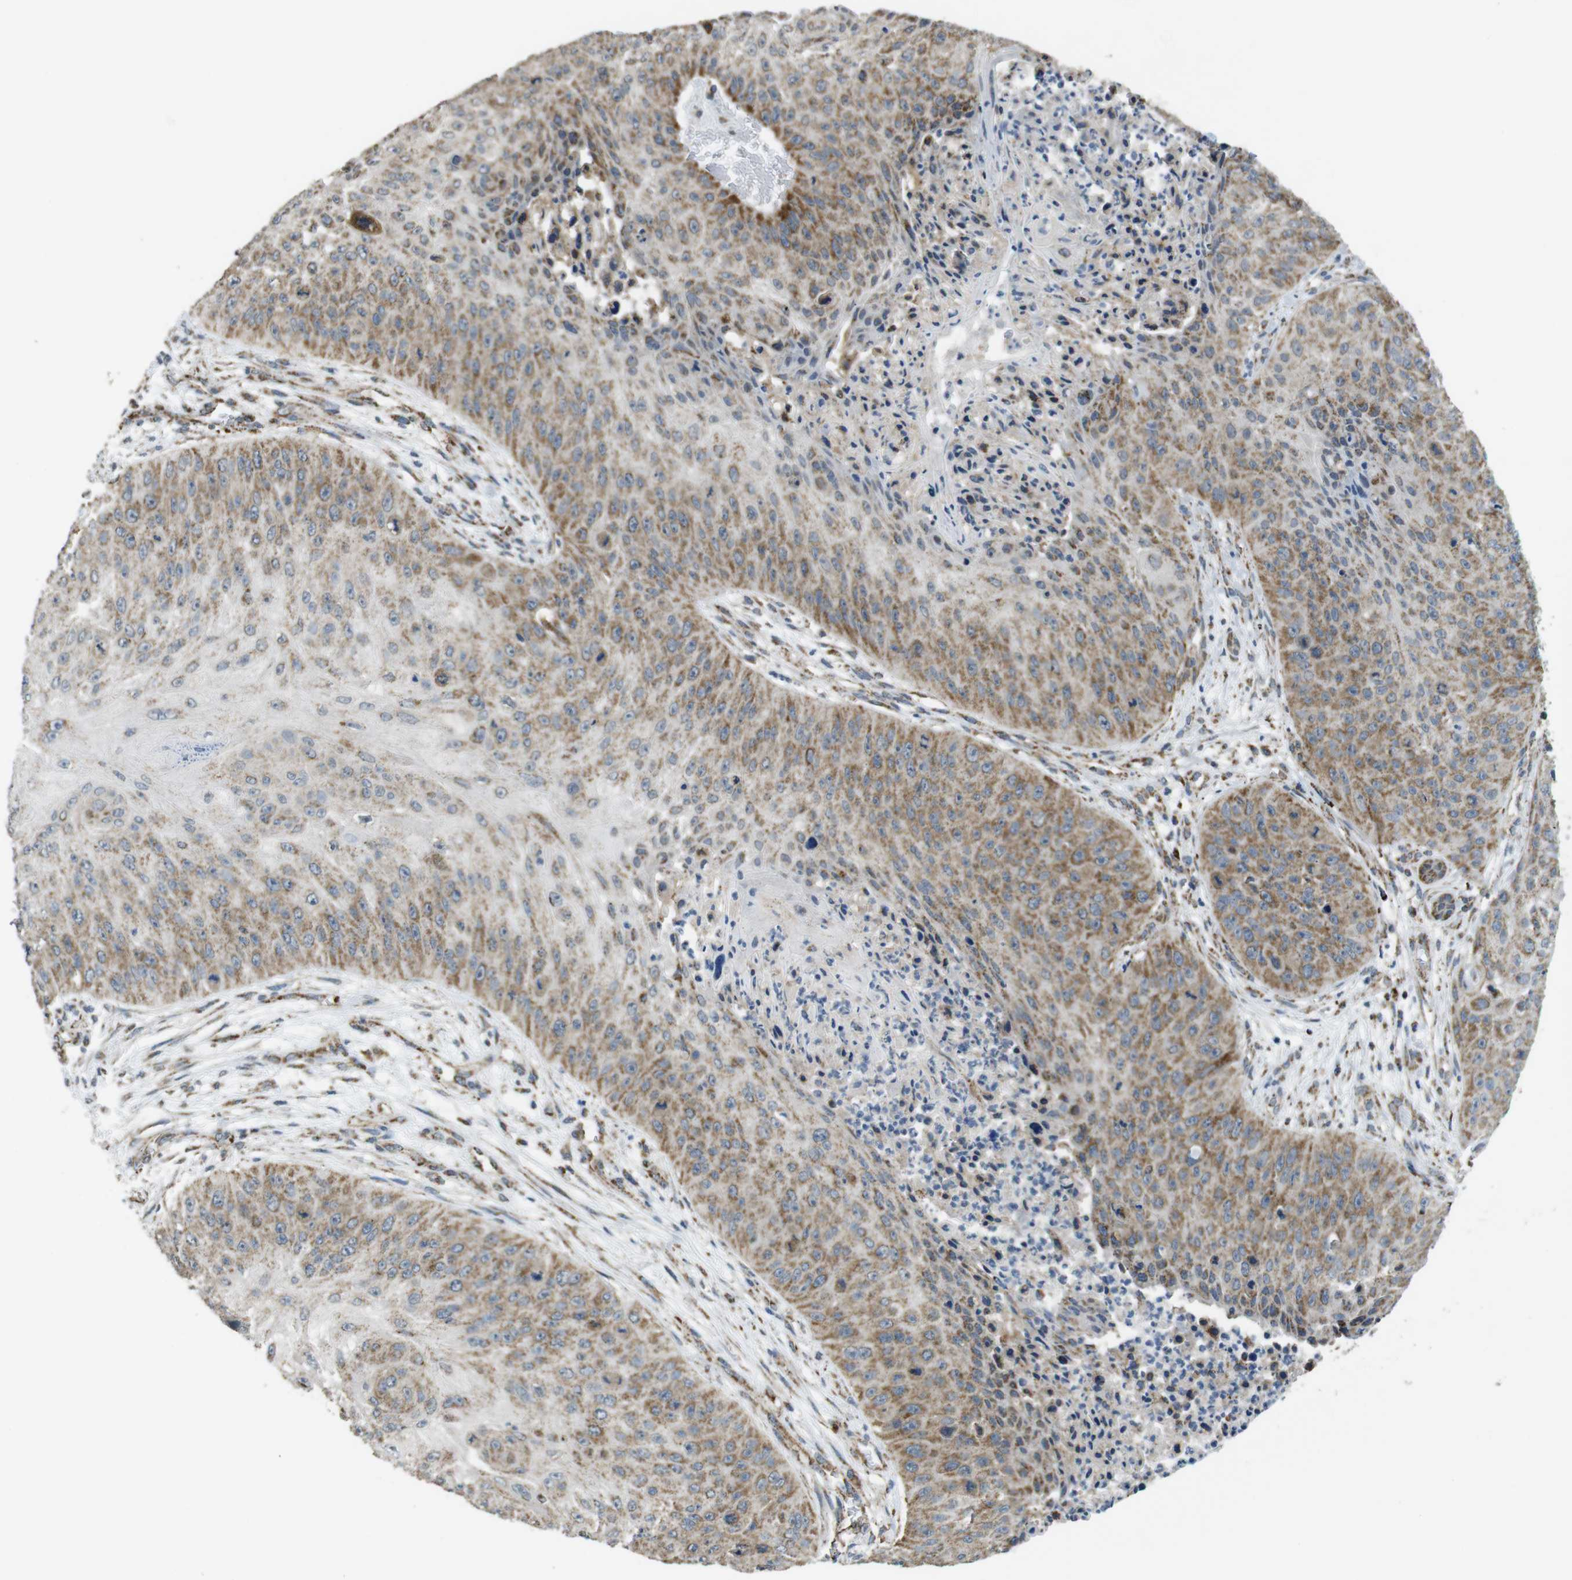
{"staining": {"intensity": "moderate", "quantity": ">75%", "location": "cytoplasmic/membranous"}, "tissue": "skin cancer", "cell_type": "Tumor cells", "image_type": "cancer", "snomed": [{"axis": "morphology", "description": "Squamous cell carcinoma, NOS"}, {"axis": "topography", "description": "Skin"}], "caption": "Brown immunohistochemical staining in human skin cancer (squamous cell carcinoma) shows moderate cytoplasmic/membranous expression in about >75% of tumor cells. The staining was performed using DAB, with brown indicating positive protein expression. Nuclei are stained blue with hematoxylin.", "gene": "CALHM2", "patient": {"sex": "female", "age": 80}}